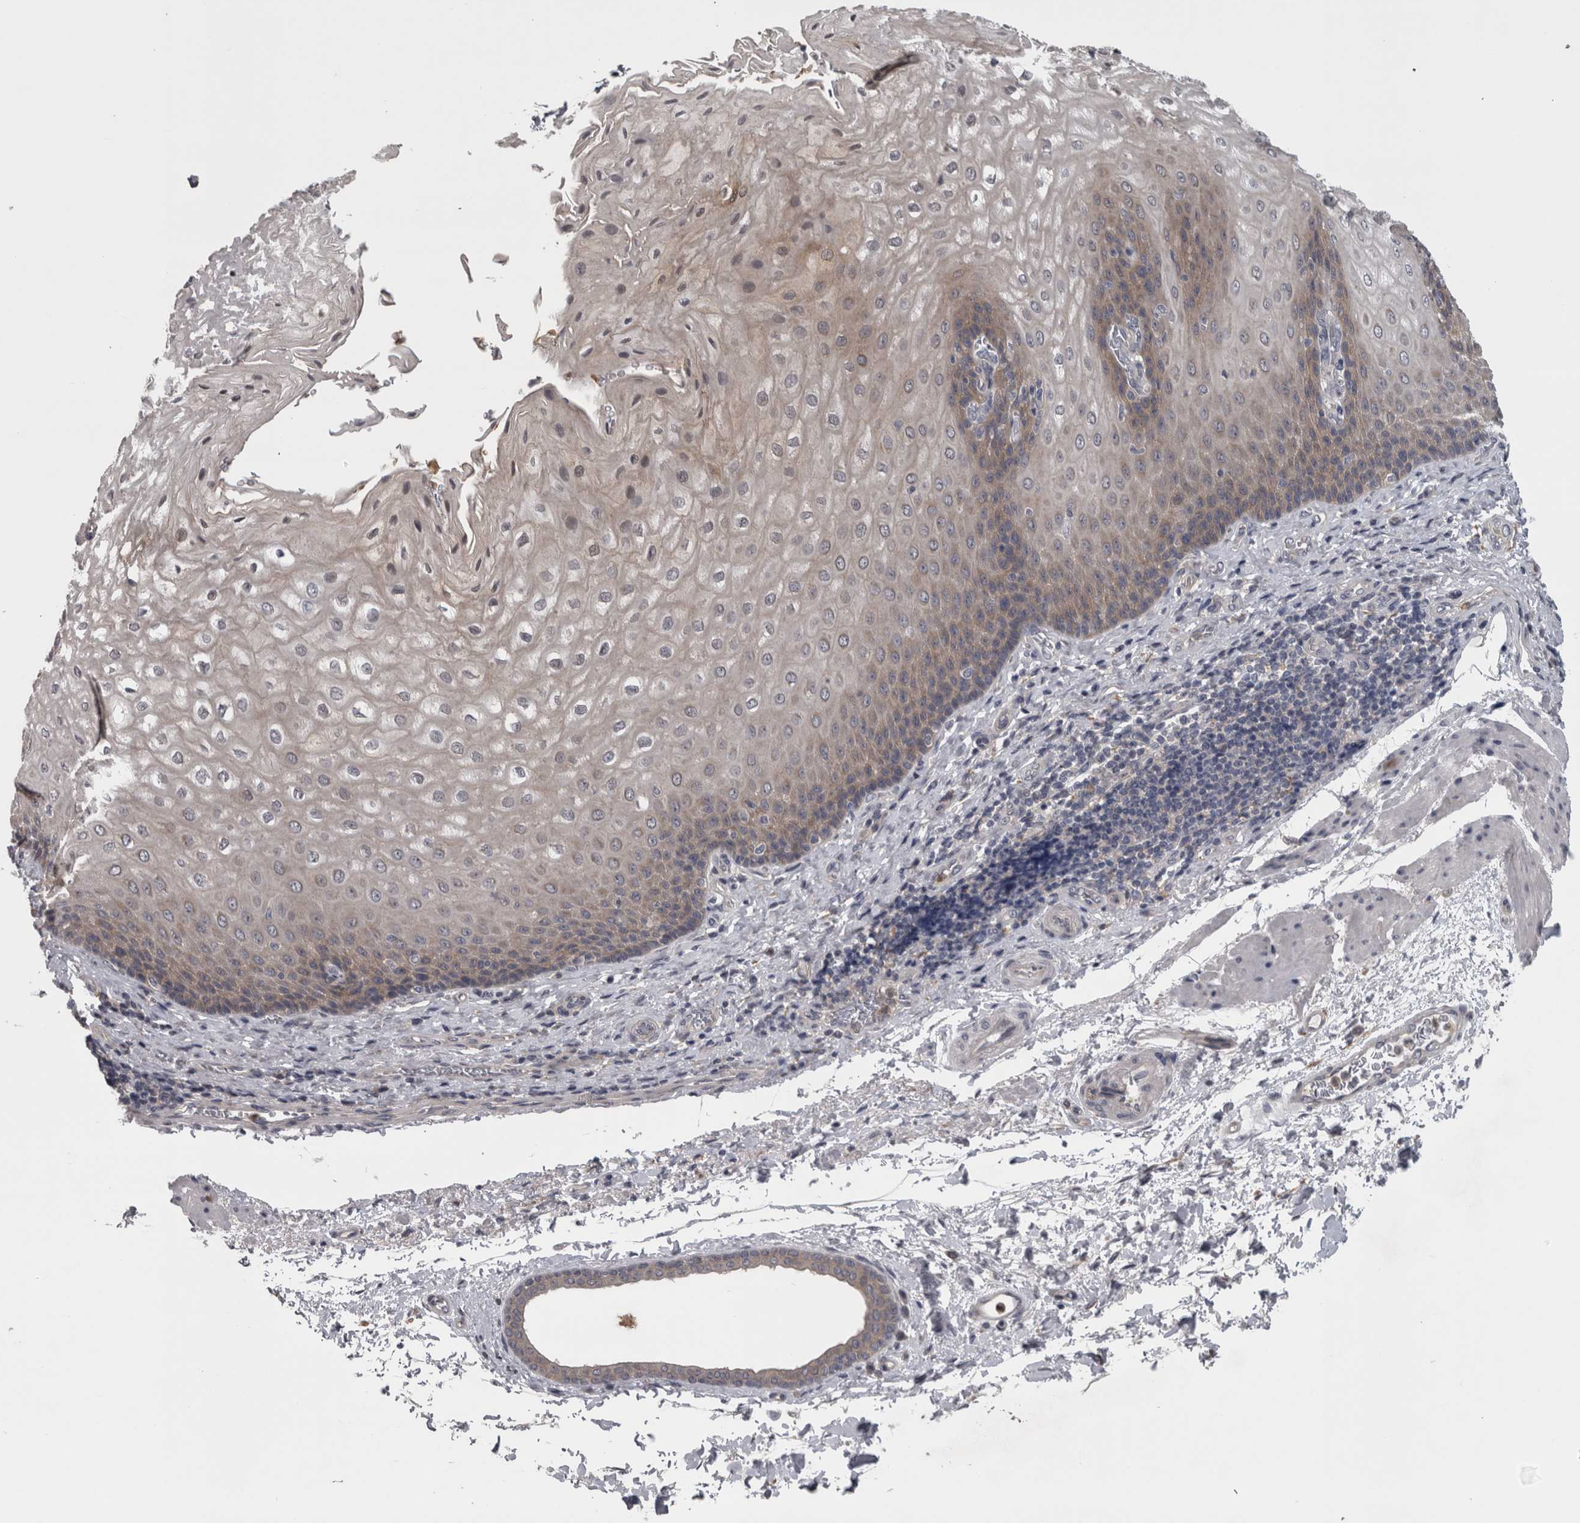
{"staining": {"intensity": "weak", "quantity": "25%-75%", "location": "cytoplasmic/membranous"}, "tissue": "esophagus", "cell_type": "Squamous epithelial cells", "image_type": "normal", "snomed": [{"axis": "morphology", "description": "Normal tissue, NOS"}, {"axis": "topography", "description": "Esophagus"}], "caption": "Squamous epithelial cells show low levels of weak cytoplasmic/membranous positivity in approximately 25%-75% of cells in normal human esophagus. The staining is performed using DAB (3,3'-diaminobenzidine) brown chromogen to label protein expression. The nuclei are counter-stained blue using hematoxylin.", "gene": "PRKCI", "patient": {"sex": "male", "age": 54}}